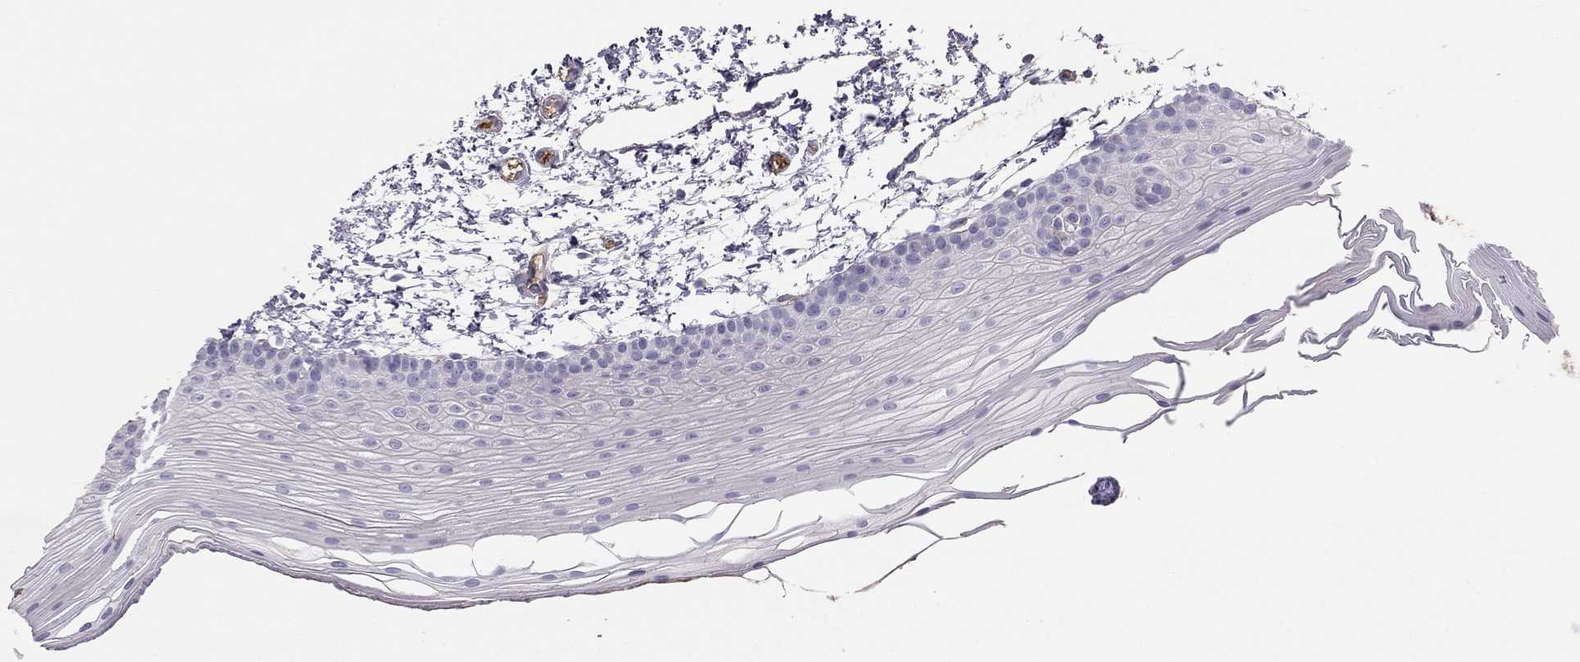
{"staining": {"intensity": "negative", "quantity": "none", "location": "none"}, "tissue": "oral mucosa", "cell_type": "Squamous epithelial cells", "image_type": "normal", "snomed": [{"axis": "morphology", "description": "Normal tissue, NOS"}, {"axis": "topography", "description": "Oral tissue"}], "caption": "Immunohistochemical staining of benign human oral mucosa exhibits no significant positivity in squamous epithelial cells.", "gene": "RHCE", "patient": {"sex": "female", "age": 57}}